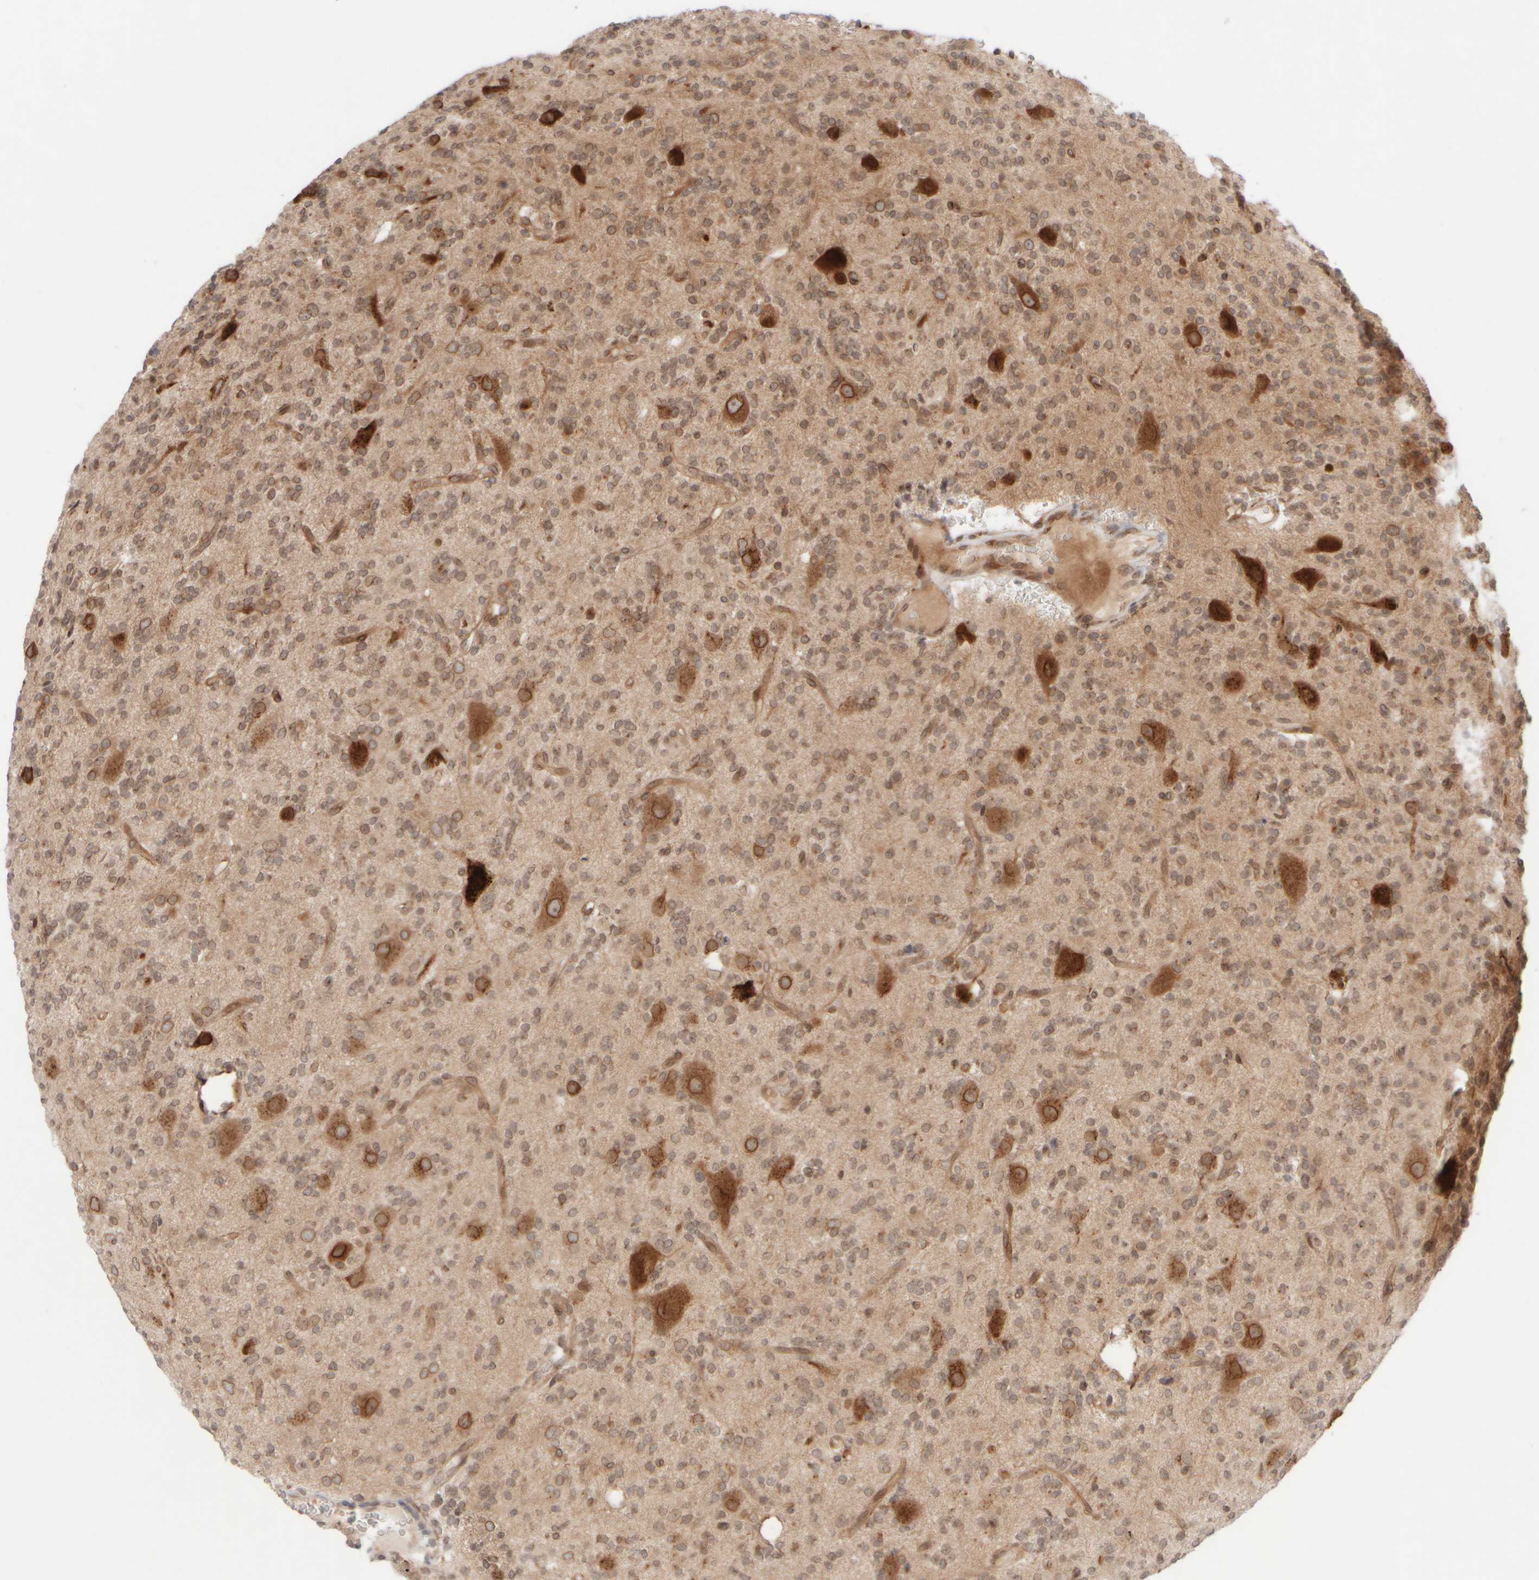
{"staining": {"intensity": "weak", "quantity": ">75%", "location": "cytoplasmic/membranous"}, "tissue": "glioma", "cell_type": "Tumor cells", "image_type": "cancer", "snomed": [{"axis": "morphology", "description": "Glioma, malignant, High grade"}, {"axis": "topography", "description": "Brain"}], "caption": "Protein expression analysis of high-grade glioma (malignant) shows weak cytoplasmic/membranous expression in about >75% of tumor cells.", "gene": "GCN1", "patient": {"sex": "male", "age": 34}}